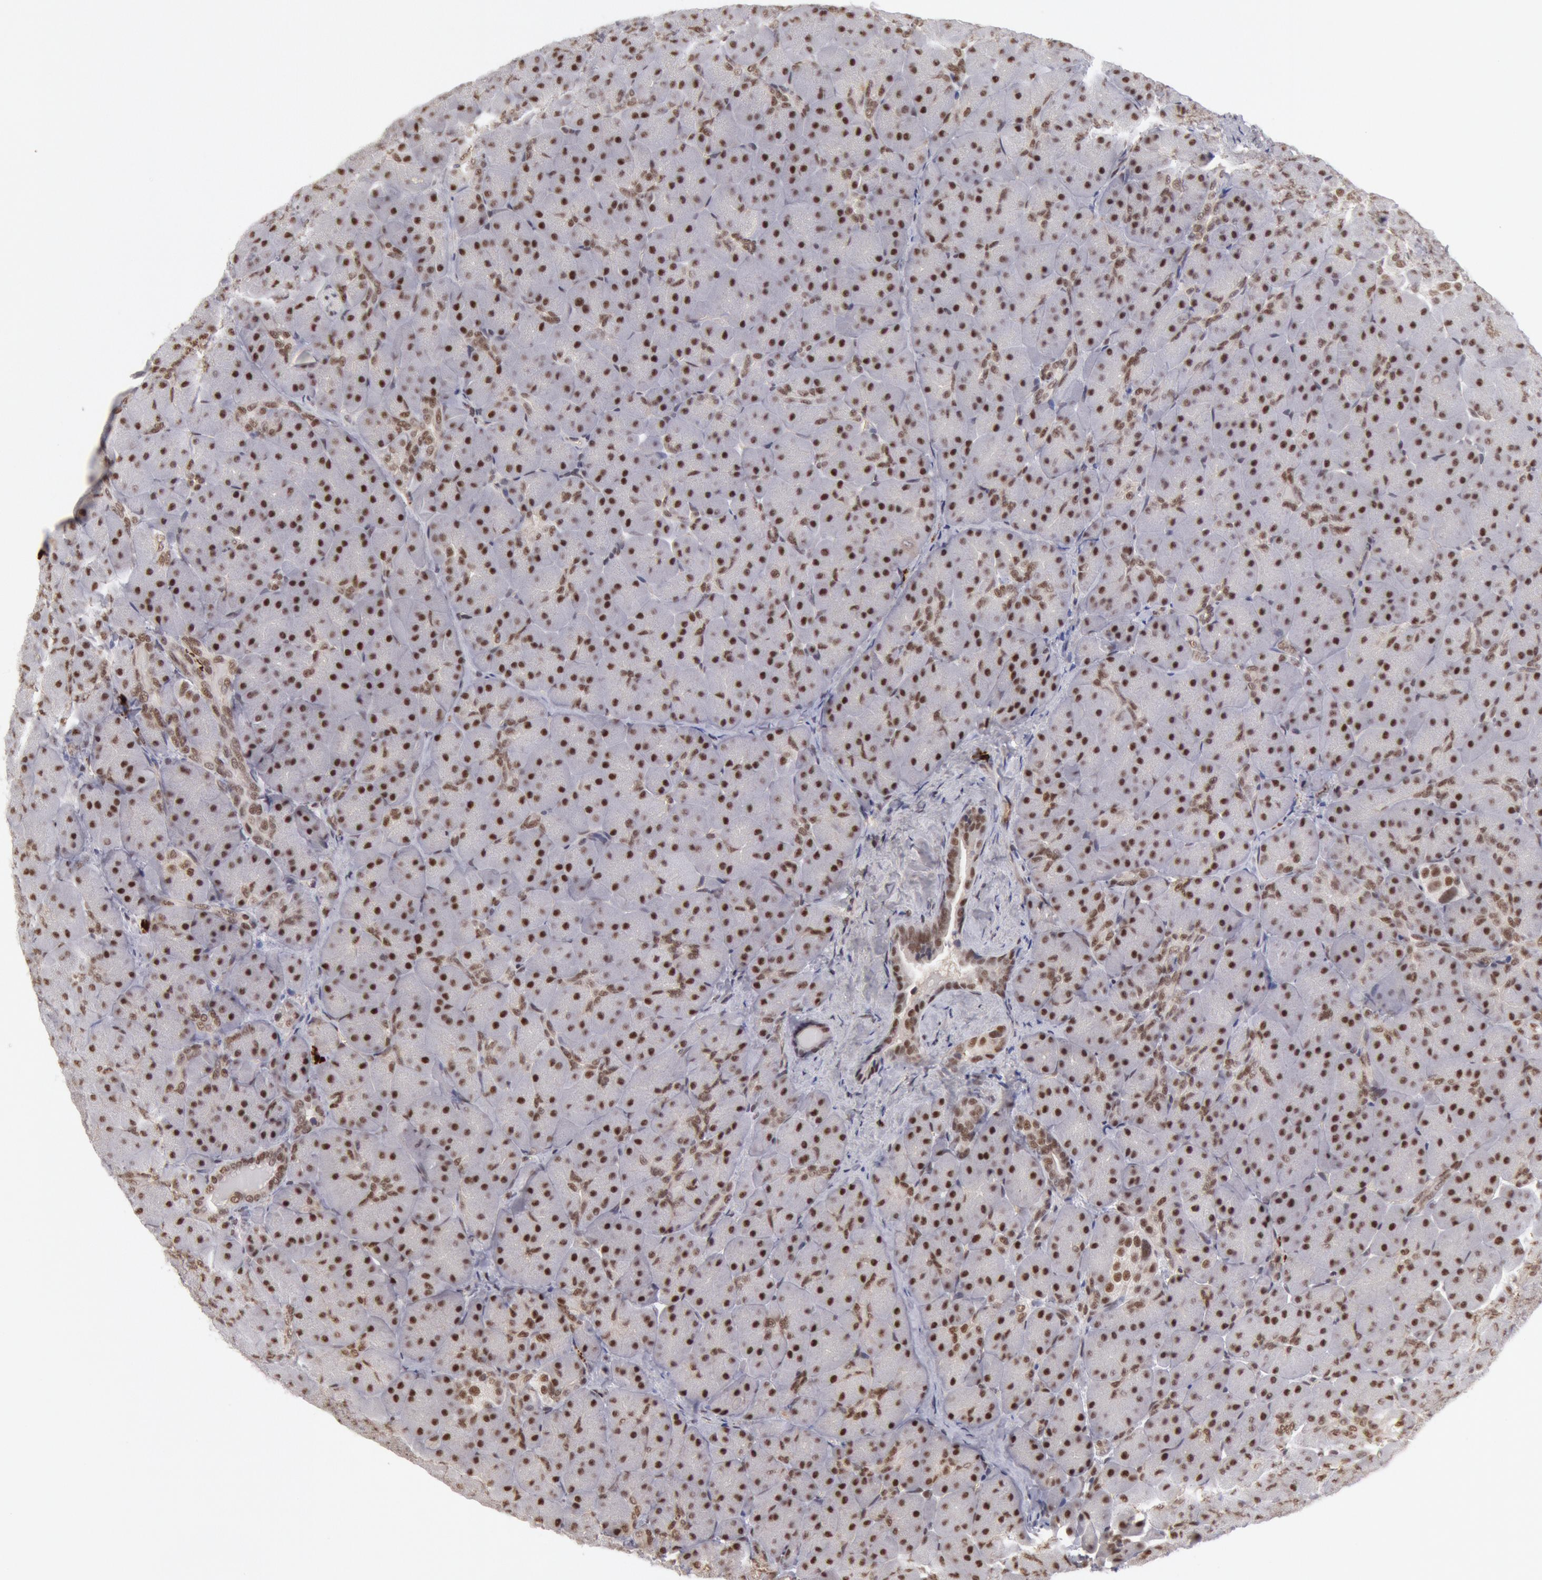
{"staining": {"intensity": "moderate", "quantity": "25%-75%", "location": "nuclear"}, "tissue": "pancreas", "cell_type": "Exocrine glandular cells", "image_type": "normal", "snomed": [{"axis": "morphology", "description": "Normal tissue, NOS"}, {"axis": "topography", "description": "Pancreas"}], "caption": "Immunohistochemical staining of benign human pancreas exhibits 25%-75% levels of moderate nuclear protein positivity in approximately 25%-75% of exocrine glandular cells.", "gene": "PPP4R3B", "patient": {"sex": "male", "age": 66}}